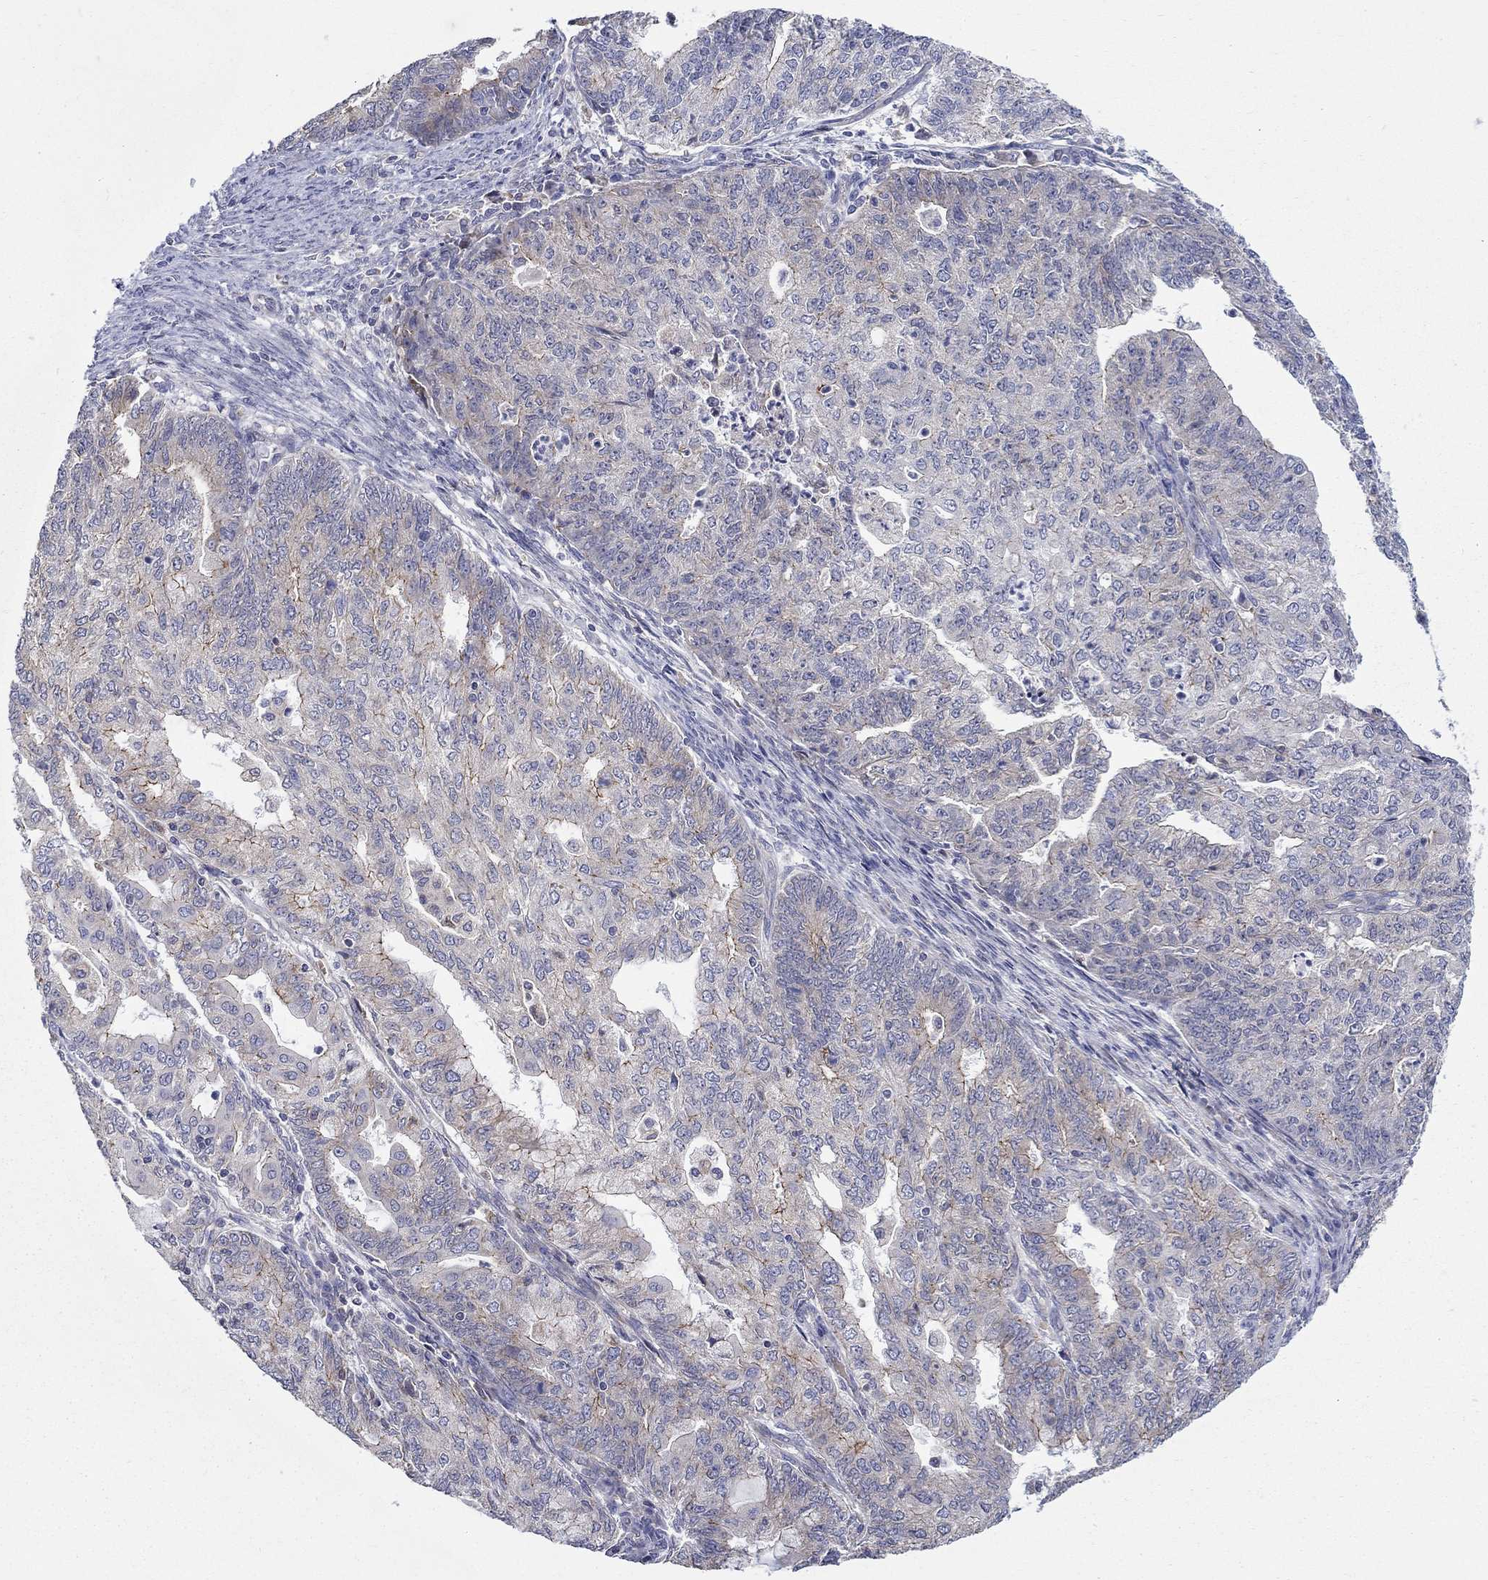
{"staining": {"intensity": "negative", "quantity": "none", "location": "none"}, "tissue": "endometrial cancer", "cell_type": "Tumor cells", "image_type": "cancer", "snomed": [{"axis": "morphology", "description": "Adenocarcinoma, NOS"}, {"axis": "topography", "description": "Endometrium"}], "caption": "A high-resolution image shows IHC staining of endometrial cancer, which exhibits no significant staining in tumor cells.", "gene": "QRFPR", "patient": {"sex": "female", "age": 82}}